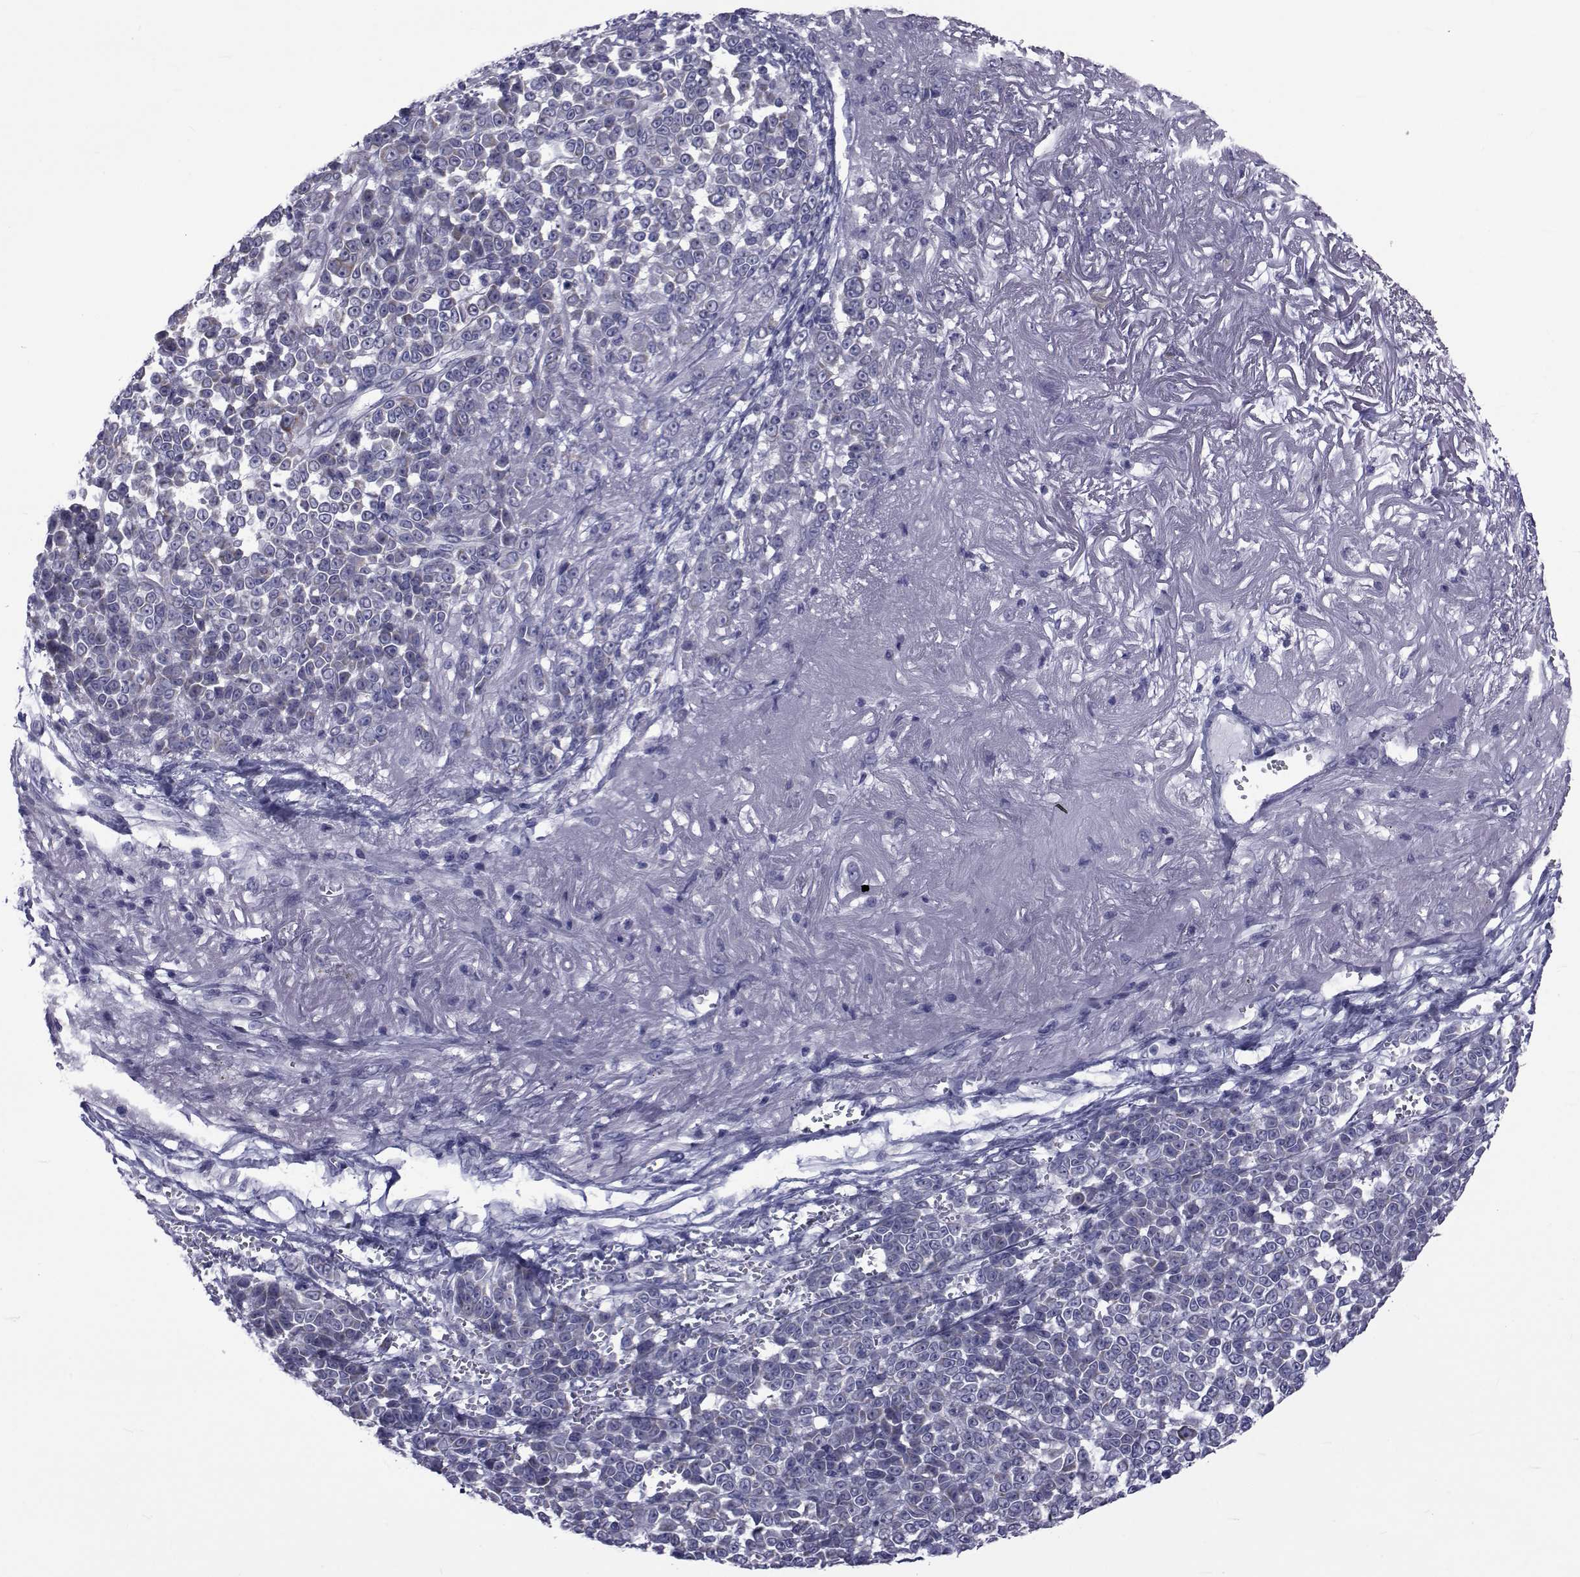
{"staining": {"intensity": "negative", "quantity": "none", "location": "none"}, "tissue": "melanoma", "cell_type": "Tumor cells", "image_type": "cancer", "snomed": [{"axis": "morphology", "description": "Malignant melanoma, NOS"}, {"axis": "topography", "description": "Skin"}], "caption": "This image is of melanoma stained with immunohistochemistry (IHC) to label a protein in brown with the nuclei are counter-stained blue. There is no staining in tumor cells.", "gene": "GKAP1", "patient": {"sex": "female", "age": 95}}